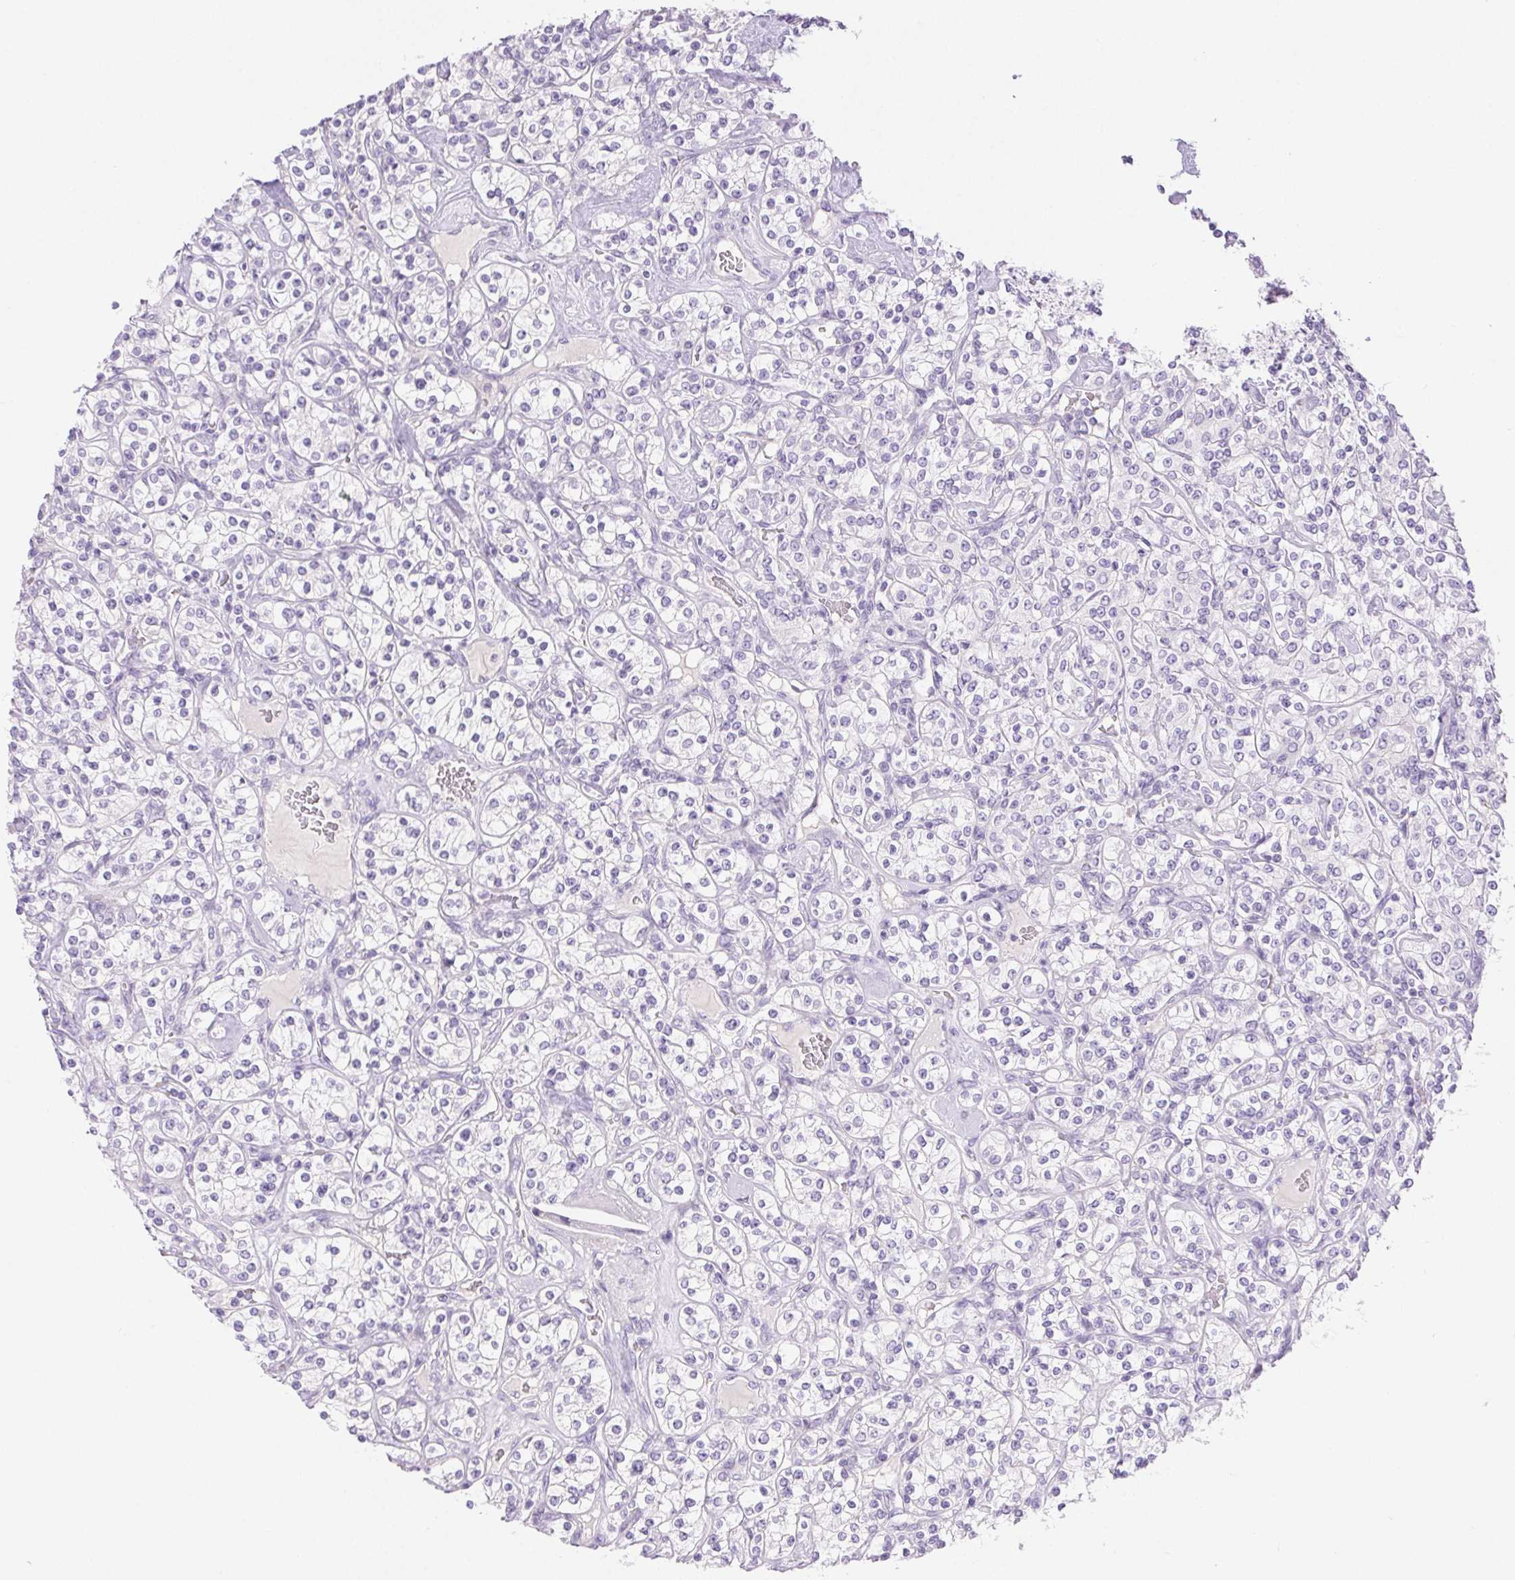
{"staining": {"intensity": "negative", "quantity": "none", "location": "none"}, "tissue": "renal cancer", "cell_type": "Tumor cells", "image_type": "cancer", "snomed": [{"axis": "morphology", "description": "Adenocarcinoma, NOS"}, {"axis": "topography", "description": "Kidney"}], "caption": "Tumor cells are negative for protein expression in human renal cancer.", "gene": "CLDN16", "patient": {"sex": "male", "age": 77}}